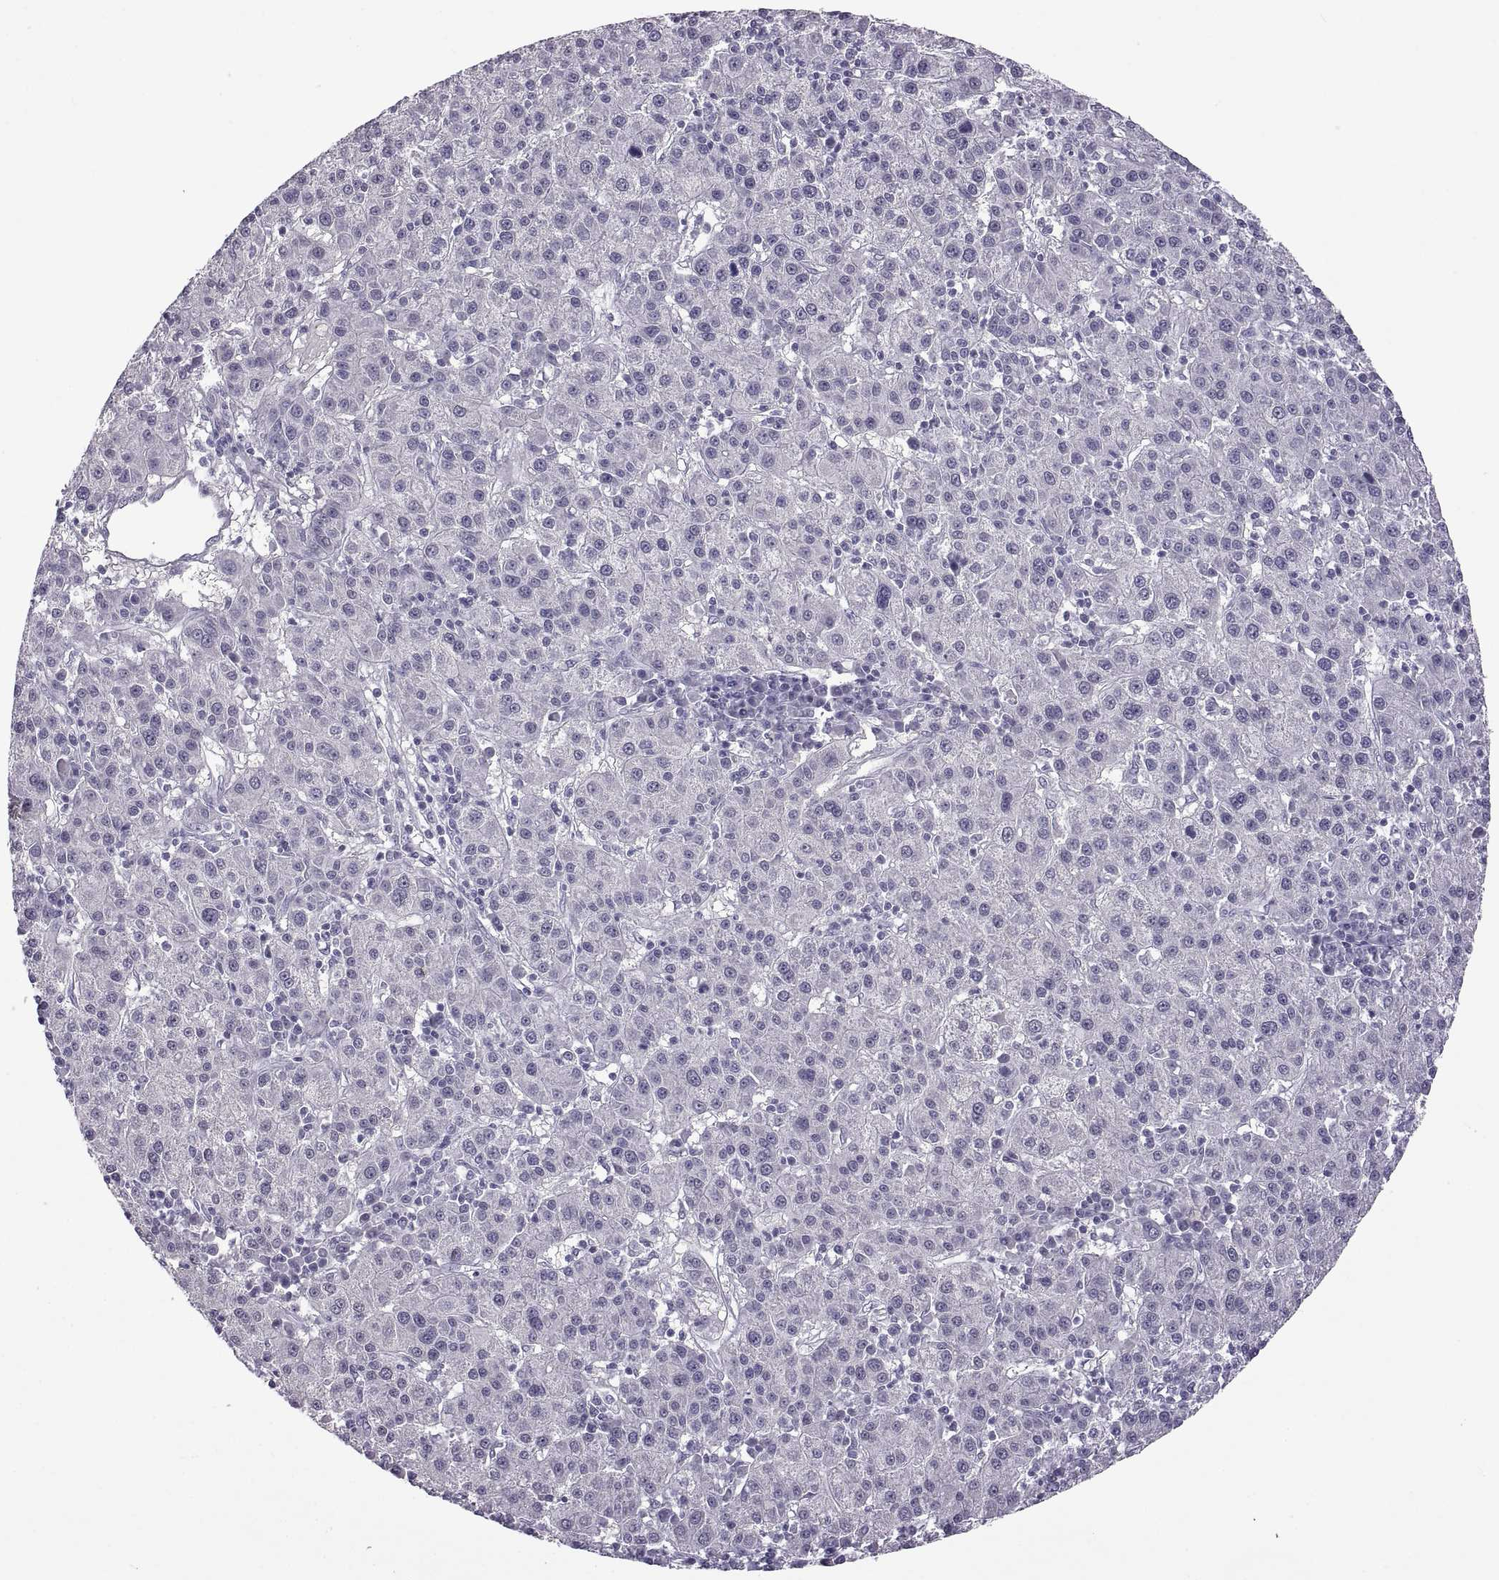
{"staining": {"intensity": "negative", "quantity": "none", "location": "none"}, "tissue": "liver cancer", "cell_type": "Tumor cells", "image_type": "cancer", "snomed": [{"axis": "morphology", "description": "Carcinoma, Hepatocellular, NOS"}, {"axis": "topography", "description": "Liver"}], "caption": "Tumor cells show no significant protein expression in hepatocellular carcinoma (liver).", "gene": "RDM1", "patient": {"sex": "female", "age": 60}}